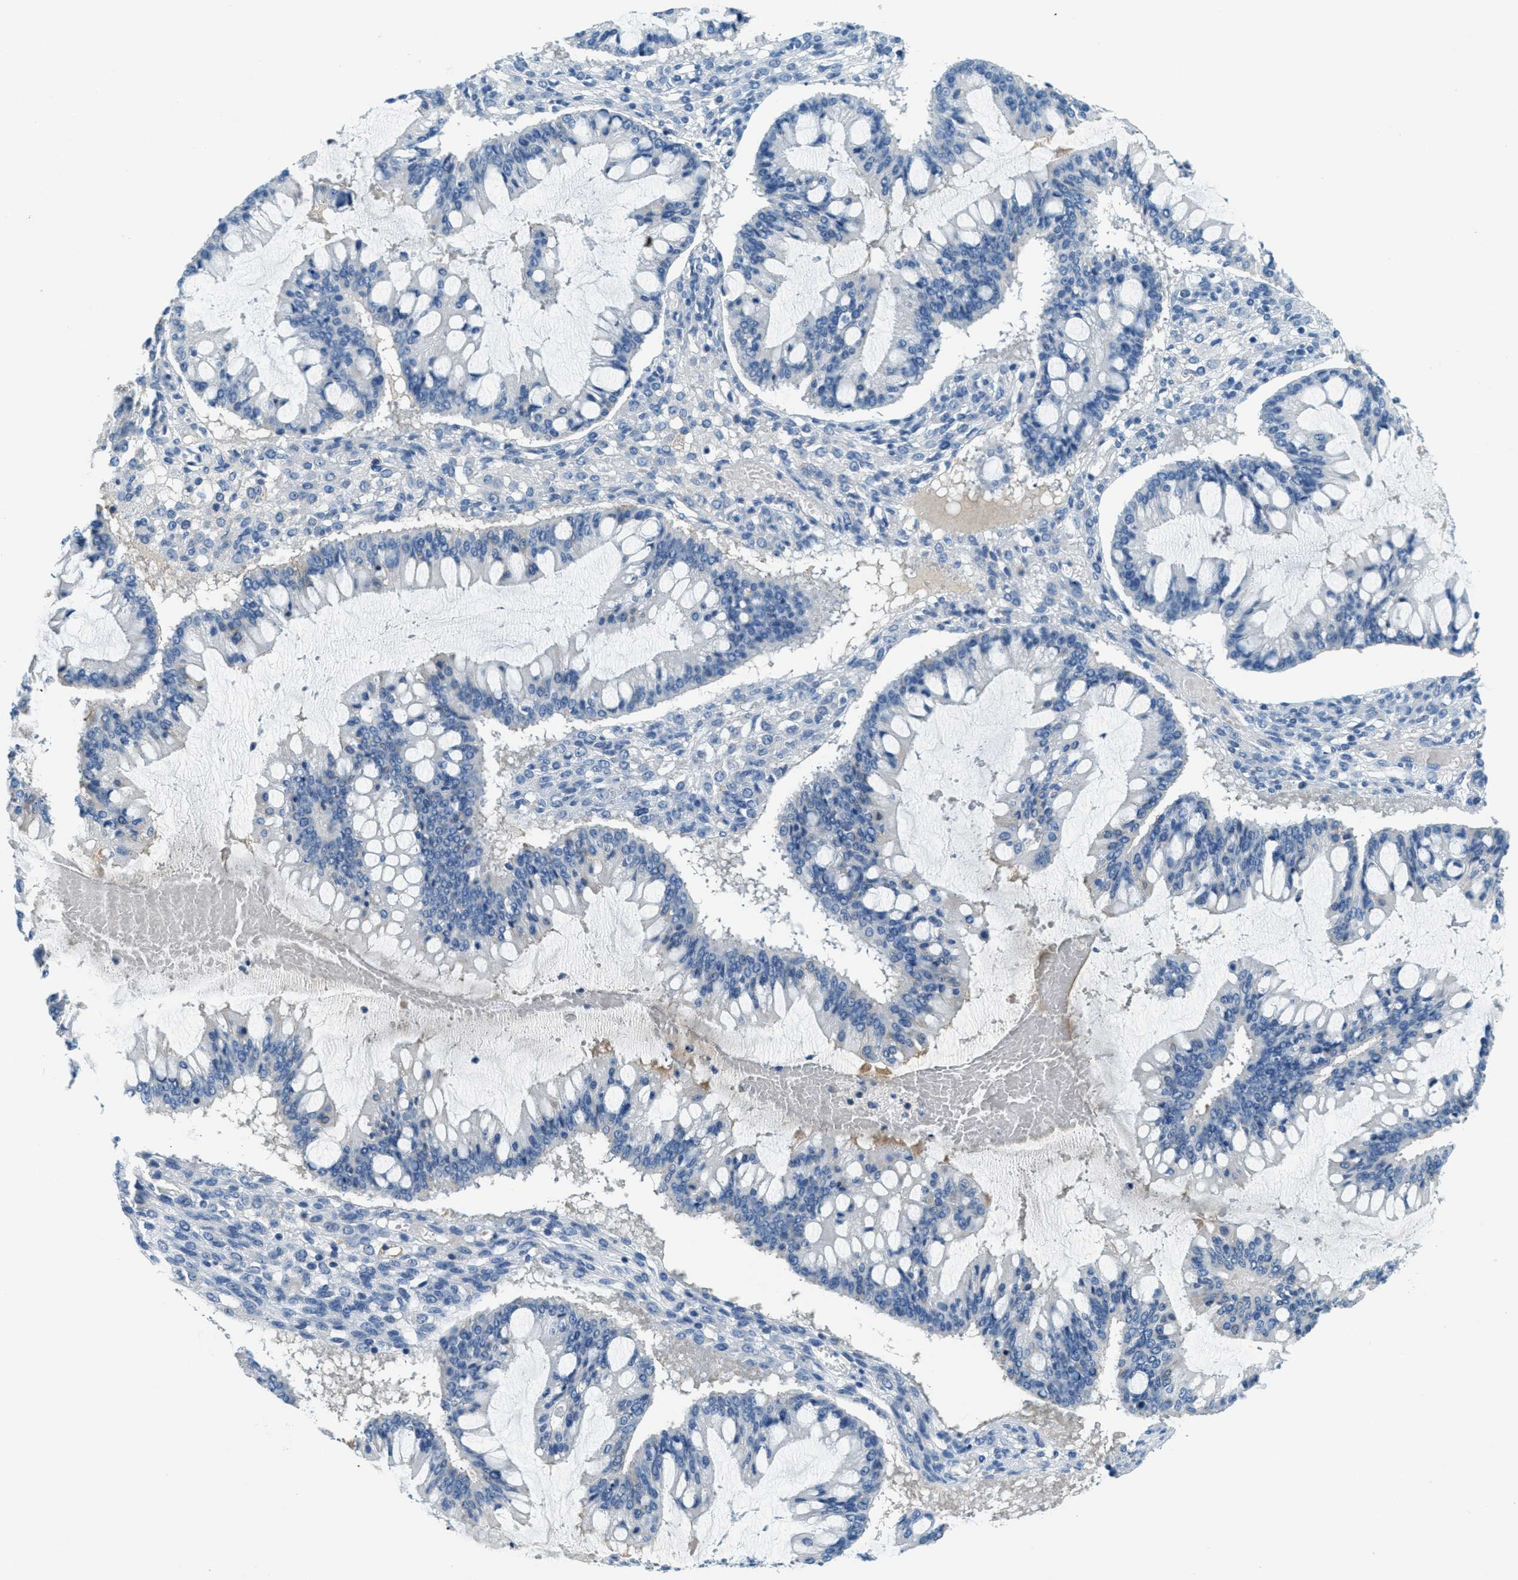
{"staining": {"intensity": "negative", "quantity": "none", "location": "none"}, "tissue": "ovarian cancer", "cell_type": "Tumor cells", "image_type": "cancer", "snomed": [{"axis": "morphology", "description": "Cystadenocarcinoma, mucinous, NOS"}, {"axis": "topography", "description": "Ovary"}], "caption": "This is an immunohistochemistry image of ovarian cancer. There is no expression in tumor cells.", "gene": "A2M", "patient": {"sex": "female", "age": 73}}